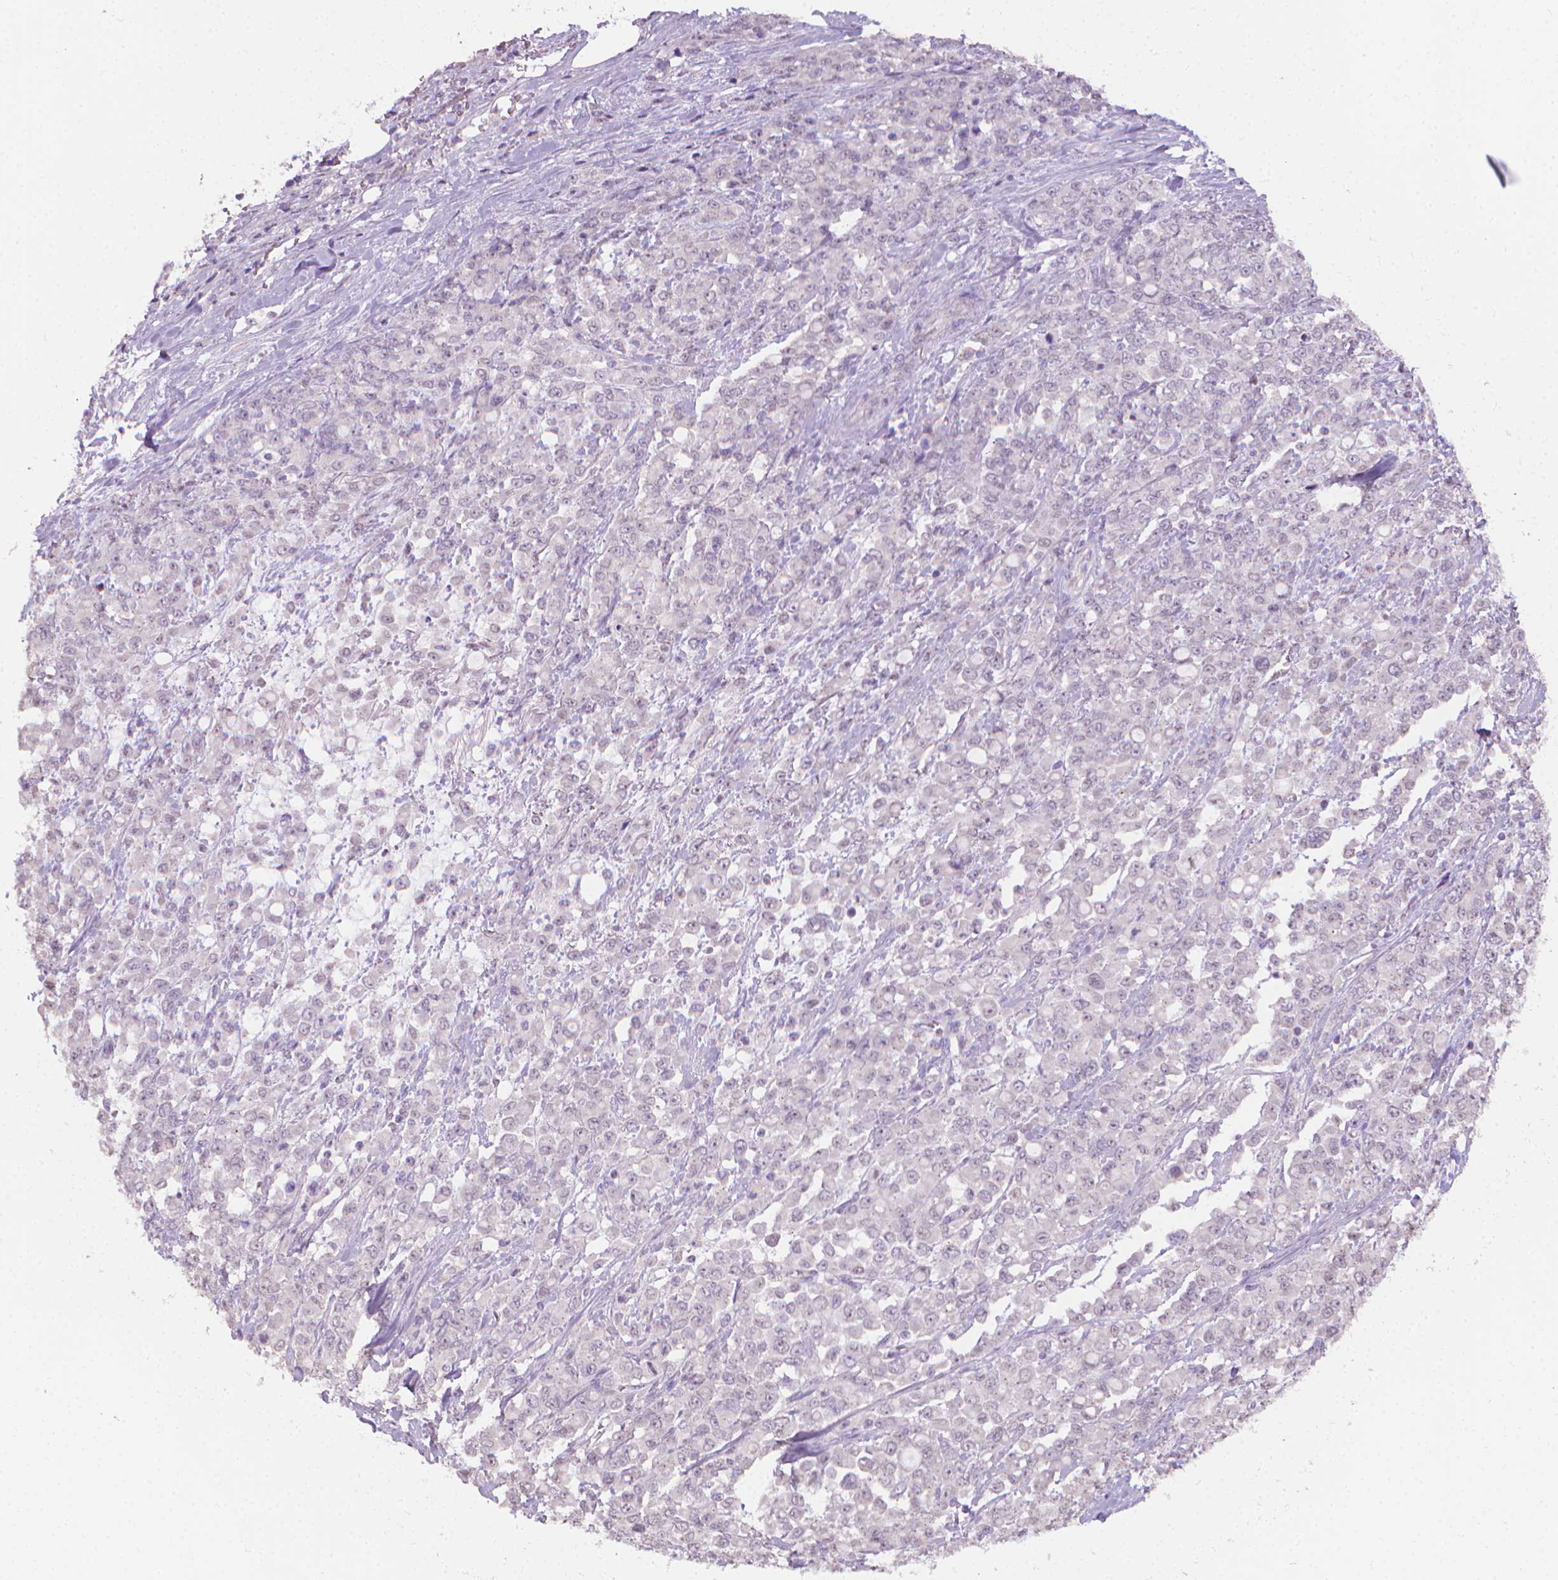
{"staining": {"intensity": "negative", "quantity": "none", "location": "none"}, "tissue": "stomach cancer", "cell_type": "Tumor cells", "image_type": "cancer", "snomed": [{"axis": "morphology", "description": "Adenocarcinoma, NOS"}, {"axis": "topography", "description": "Stomach"}], "caption": "There is no significant positivity in tumor cells of stomach cancer (adenocarcinoma).", "gene": "NCAN", "patient": {"sex": "female", "age": 76}}